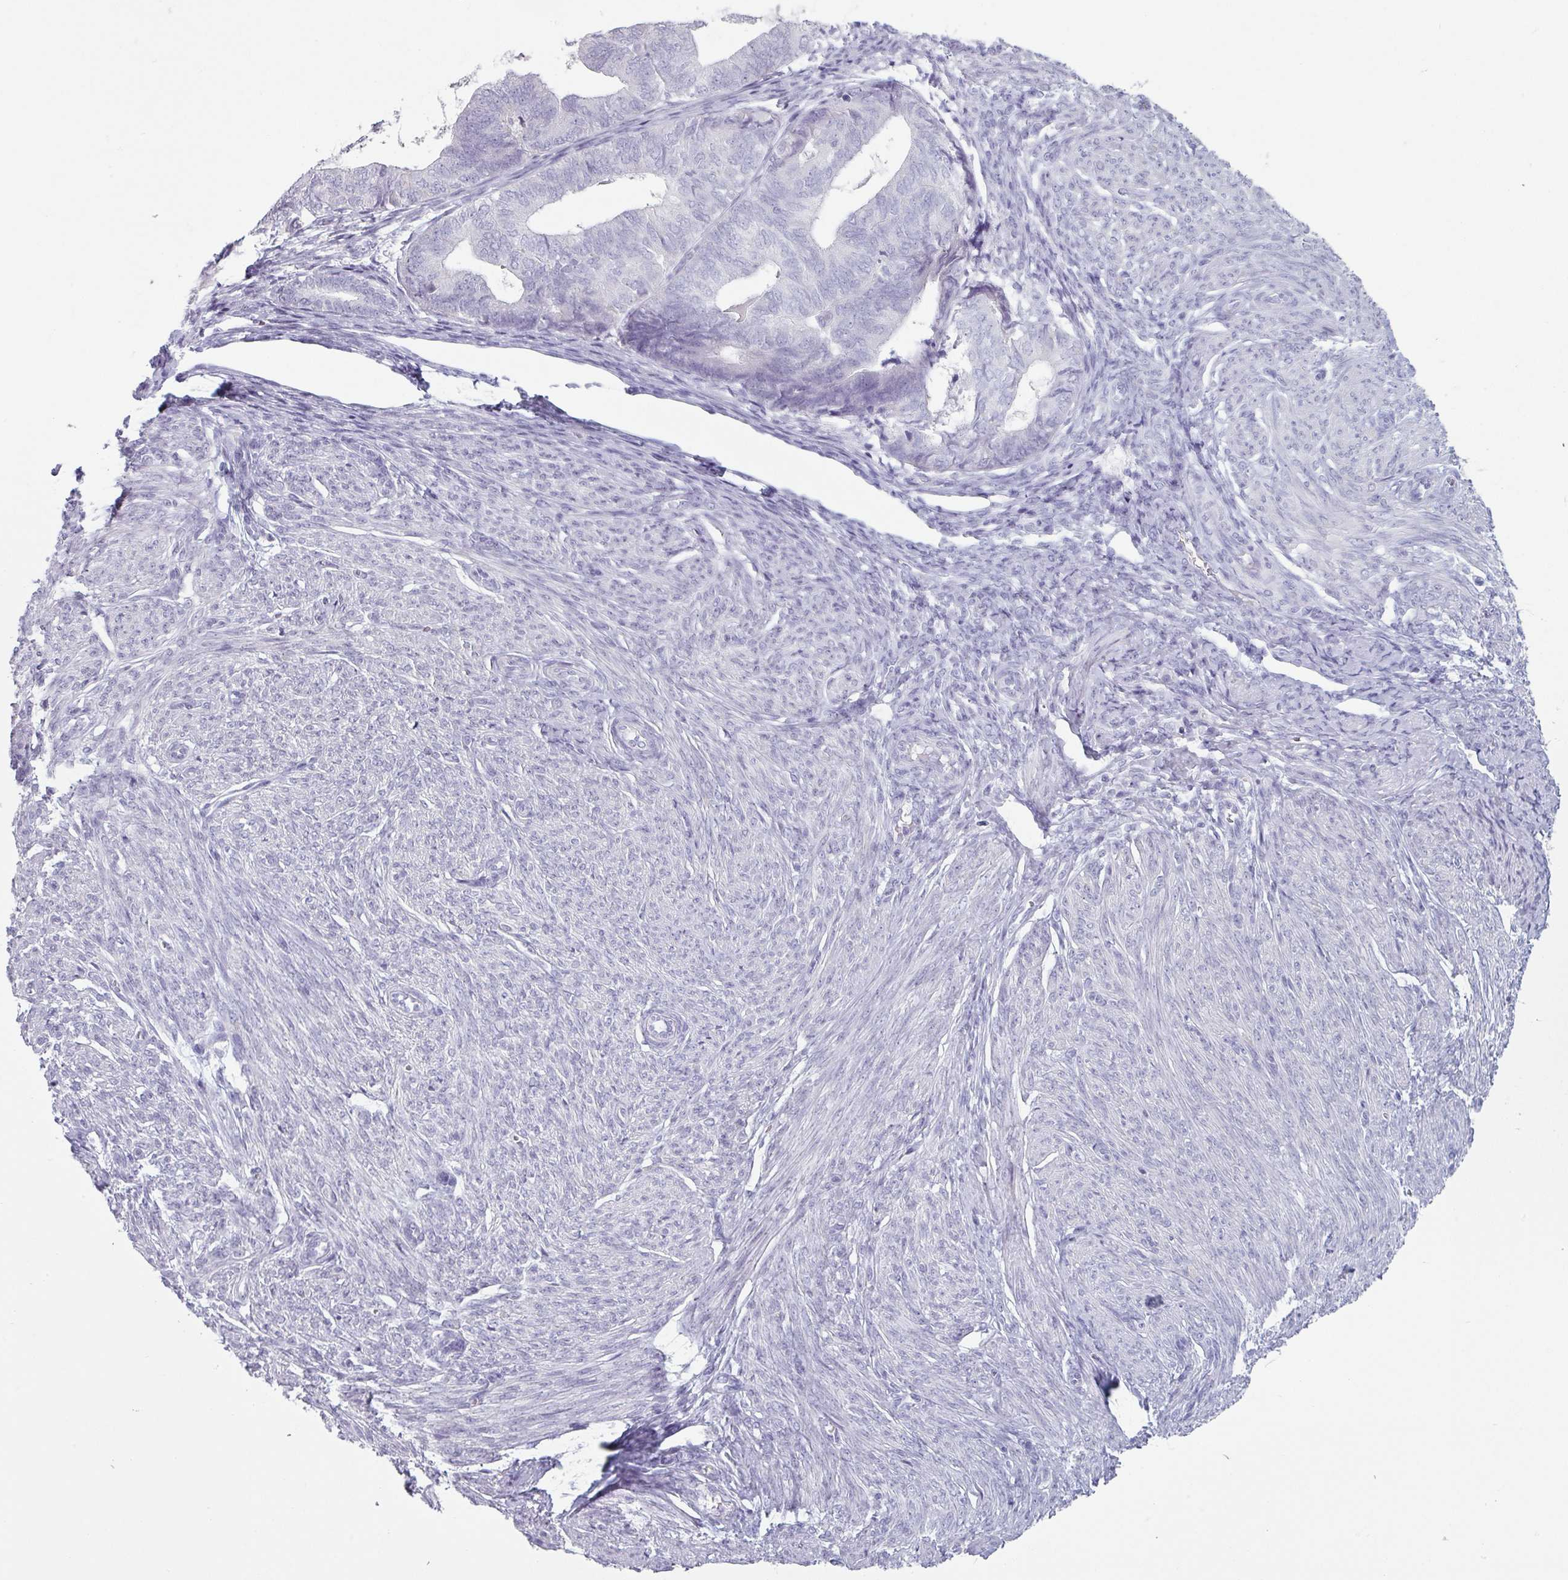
{"staining": {"intensity": "negative", "quantity": "none", "location": "none"}, "tissue": "endometrial cancer", "cell_type": "Tumor cells", "image_type": "cancer", "snomed": [{"axis": "morphology", "description": "Adenocarcinoma, NOS"}, {"axis": "topography", "description": "Endometrium"}], "caption": "Endometrial cancer (adenocarcinoma) was stained to show a protein in brown. There is no significant expression in tumor cells.", "gene": "SFTPA1", "patient": {"sex": "female", "age": 87}}